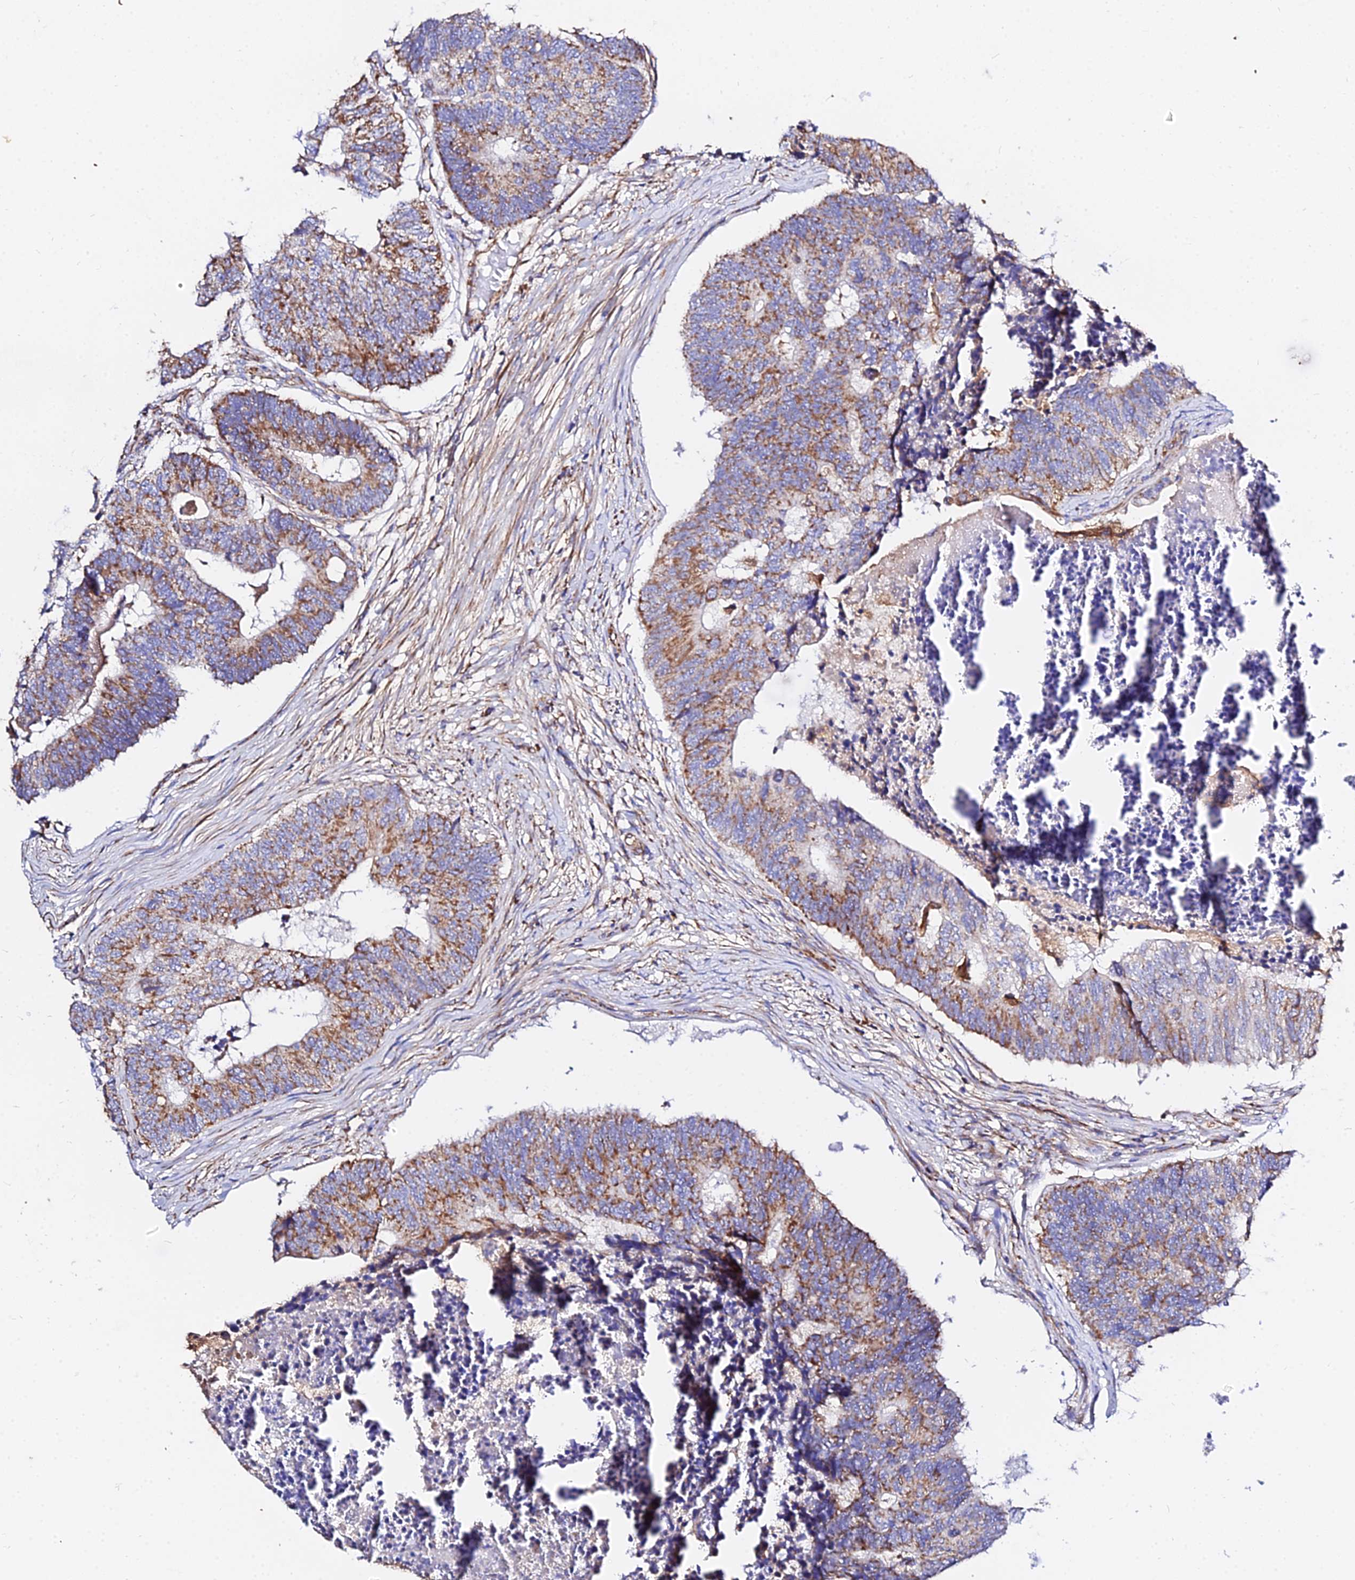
{"staining": {"intensity": "moderate", "quantity": ">75%", "location": "cytoplasmic/membranous"}, "tissue": "colorectal cancer", "cell_type": "Tumor cells", "image_type": "cancer", "snomed": [{"axis": "morphology", "description": "Adenocarcinoma, NOS"}, {"axis": "topography", "description": "Colon"}], "caption": "Immunohistochemistry of human colorectal adenocarcinoma displays medium levels of moderate cytoplasmic/membranous expression in about >75% of tumor cells.", "gene": "ZNF573", "patient": {"sex": "female", "age": 67}}